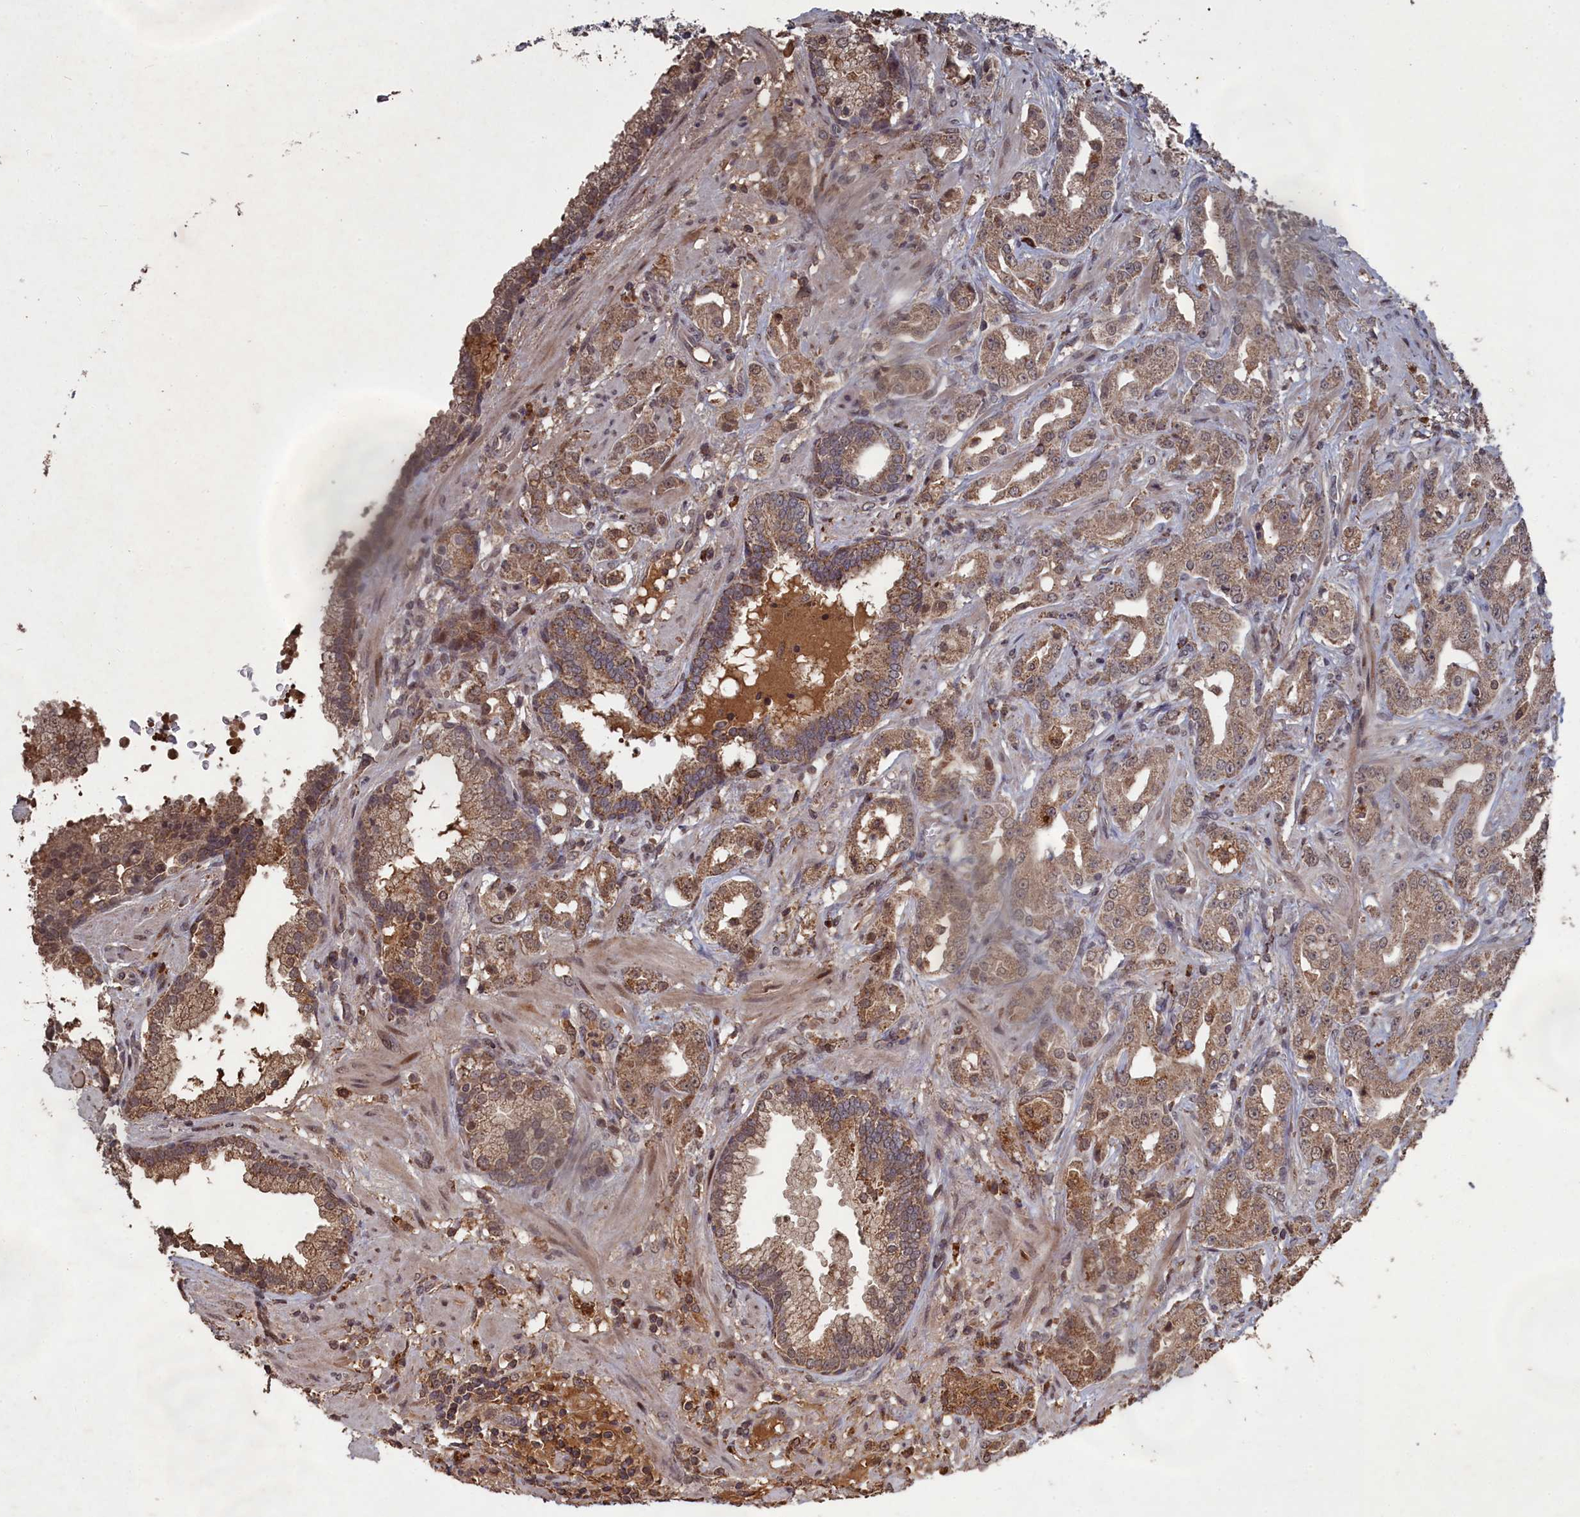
{"staining": {"intensity": "moderate", "quantity": ">75%", "location": "cytoplasmic/membranous,nuclear"}, "tissue": "prostate cancer", "cell_type": "Tumor cells", "image_type": "cancer", "snomed": [{"axis": "morphology", "description": "Adenocarcinoma, High grade"}, {"axis": "topography", "description": "Prostate"}], "caption": "A histopathology image of human prostate cancer (adenocarcinoma (high-grade)) stained for a protein demonstrates moderate cytoplasmic/membranous and nuclear brown staining in tumor cells.", "gene": "CEACAM21", "patient": {"sex": "male", "age": 63}}